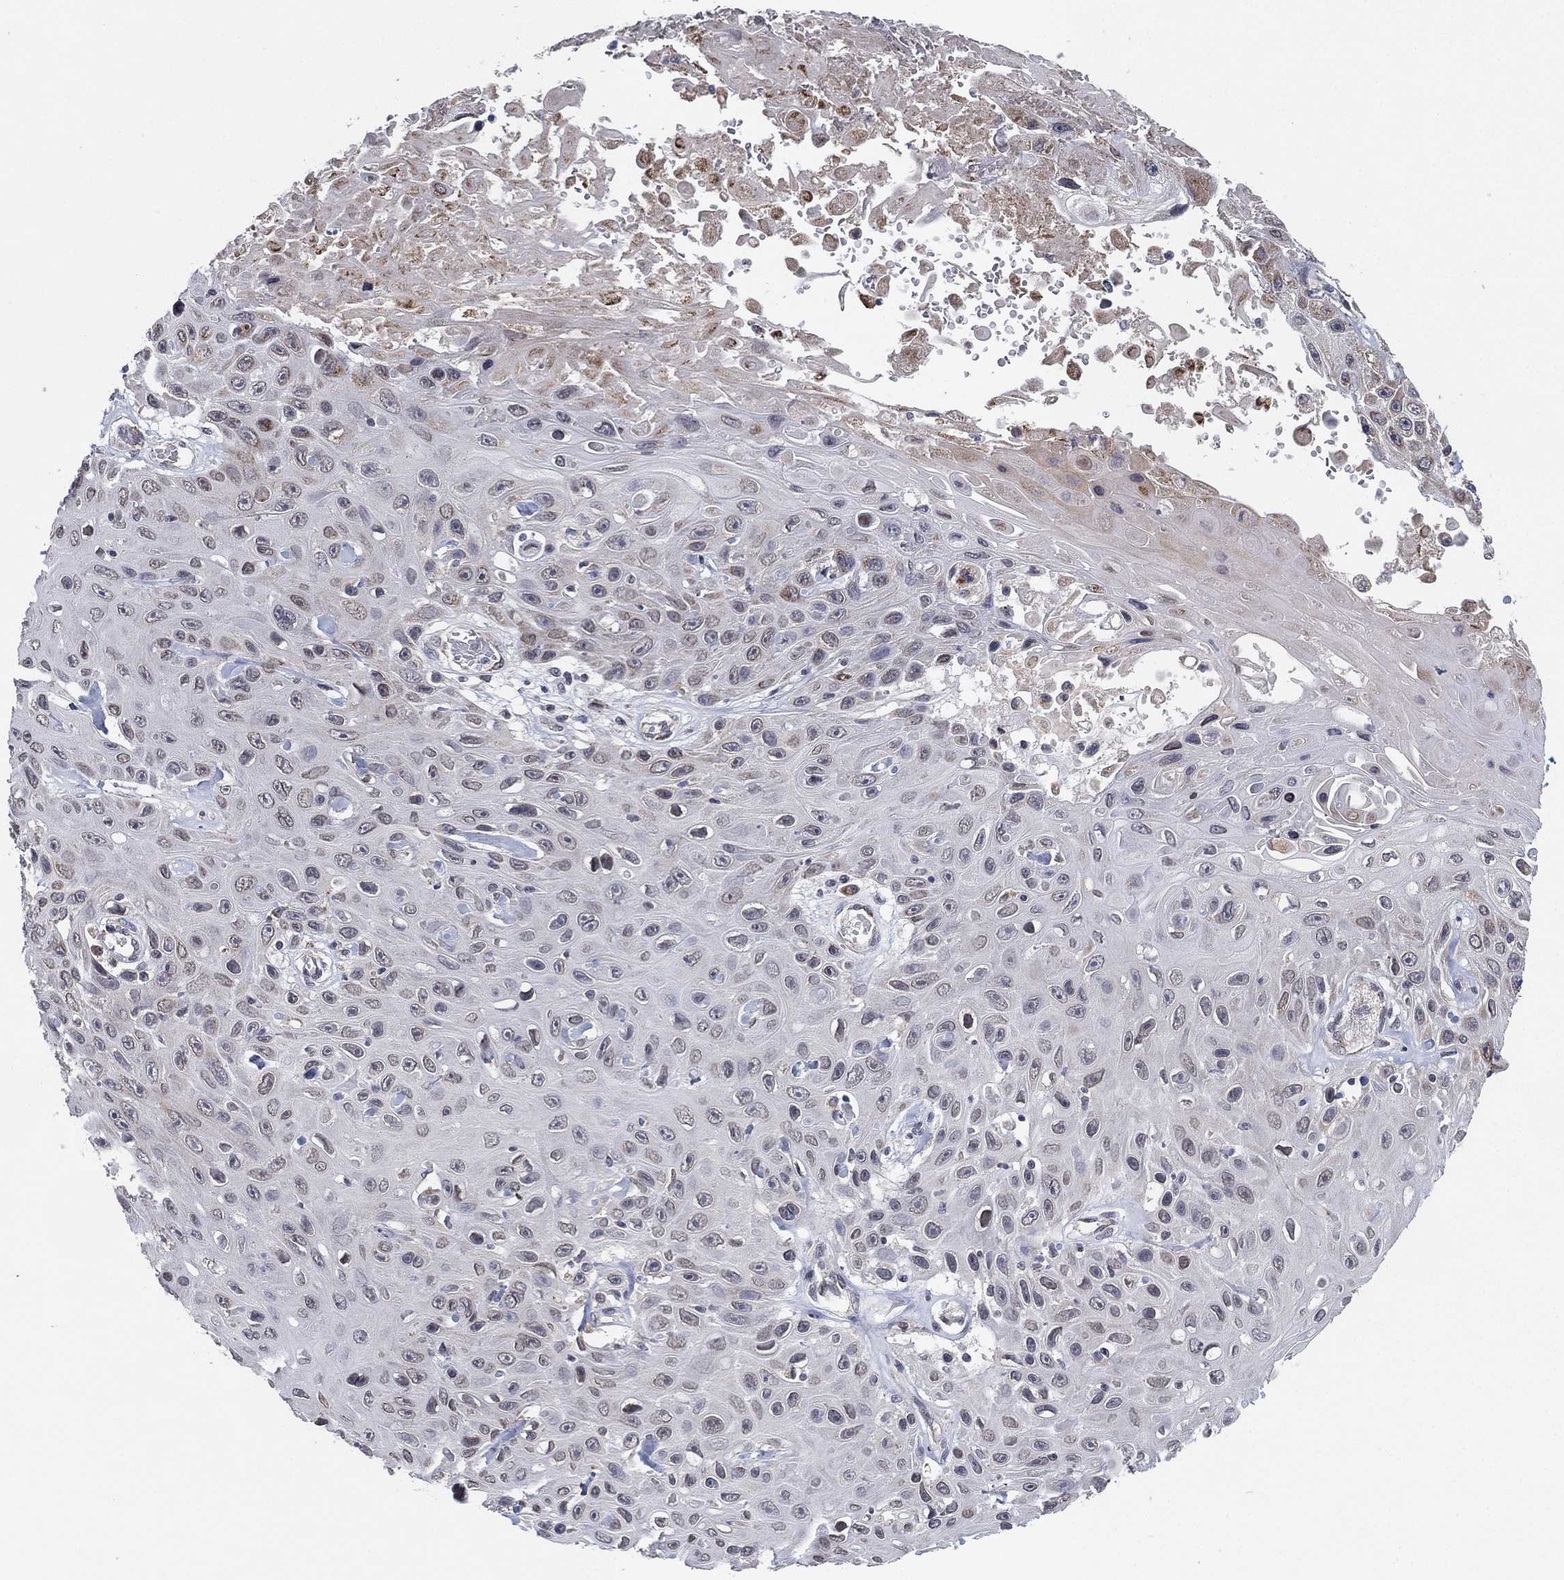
{"staining": {"intensity": "negative", "quantity": "none", "location": "none"}, "tissue": "skin cancer", "cell_type": "Tumor cells", "image_type": "cancer", "snomed": [{"axis": "morphology", "description": "Squamous cell carcinoma, NOS"}, {"axis": "topography", "description": "Skin"}], "caption": "Photomicrograph shows no significant protein positivity in tumor cells of skin squamous cell carcinoma. (IHC, brightfield microscopy, high magnification).", "gene": "PSMG4", "patient": {"sex": "male", "age": 82}}